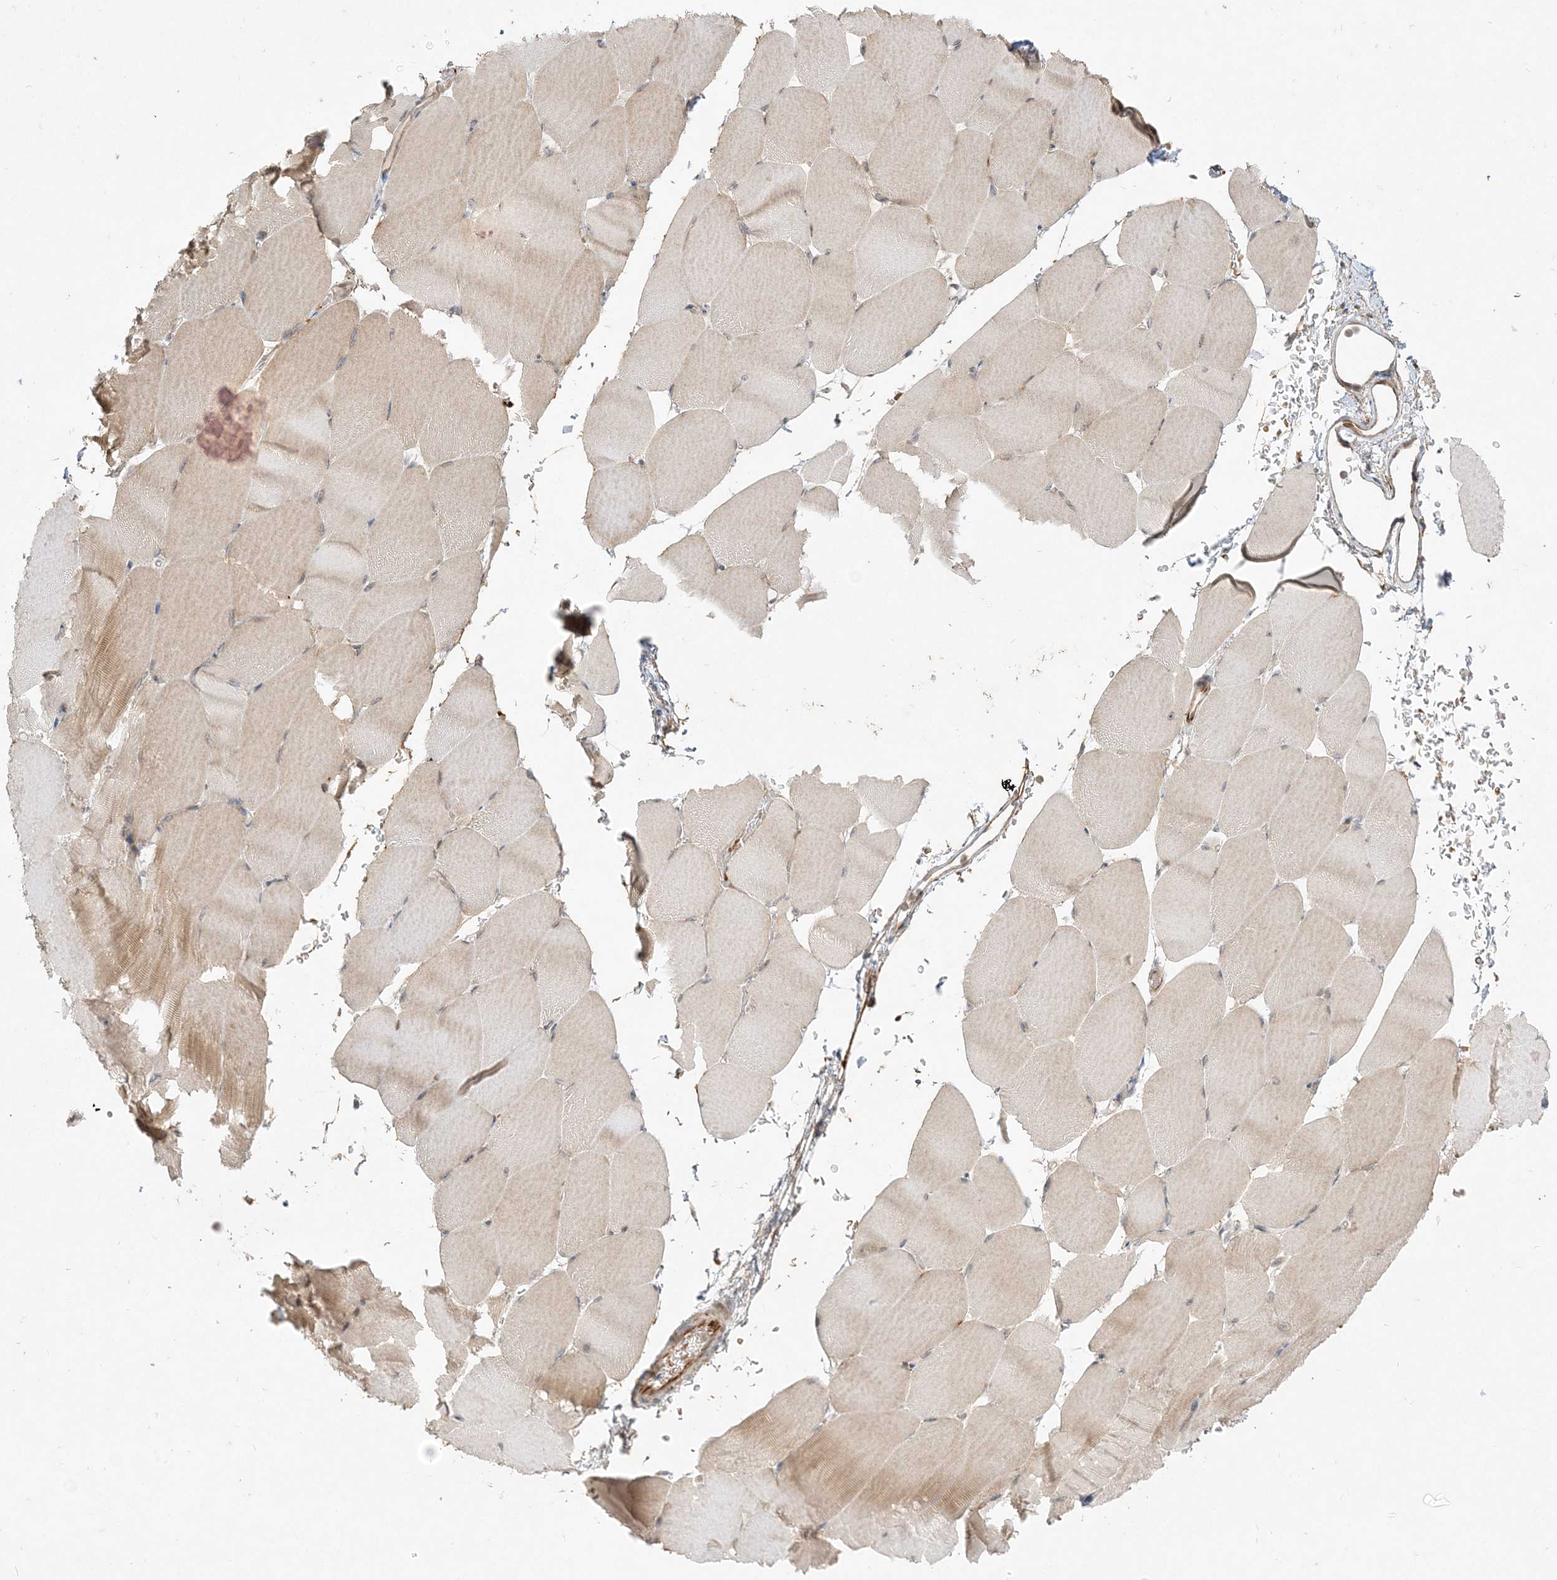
{"staining": {"intensity": "moderate", "quantity": "25%-75%", "location": "cytoplasmic/membranous"}, "tissue": "skeletal muscle", "cell_type": "Myocytes", "image_type": "normal", "snomed": [{"axis": "morphology", "description": "Normal tissue, NOS"}, {"axis": "topography", "description": "Skeletal muscle"}, {"axis": "topography", "description": "Parathyroid gland"}], "caption": "Approximately 25%-75% of myocytes in normal human skeletal muscle exhibit moderate cytoplasmic/membranous protein positivity as visualized by brown immunohistochemical staining.", "gene": "INPP1", "patient": {"sex": "female", "age": 37}}